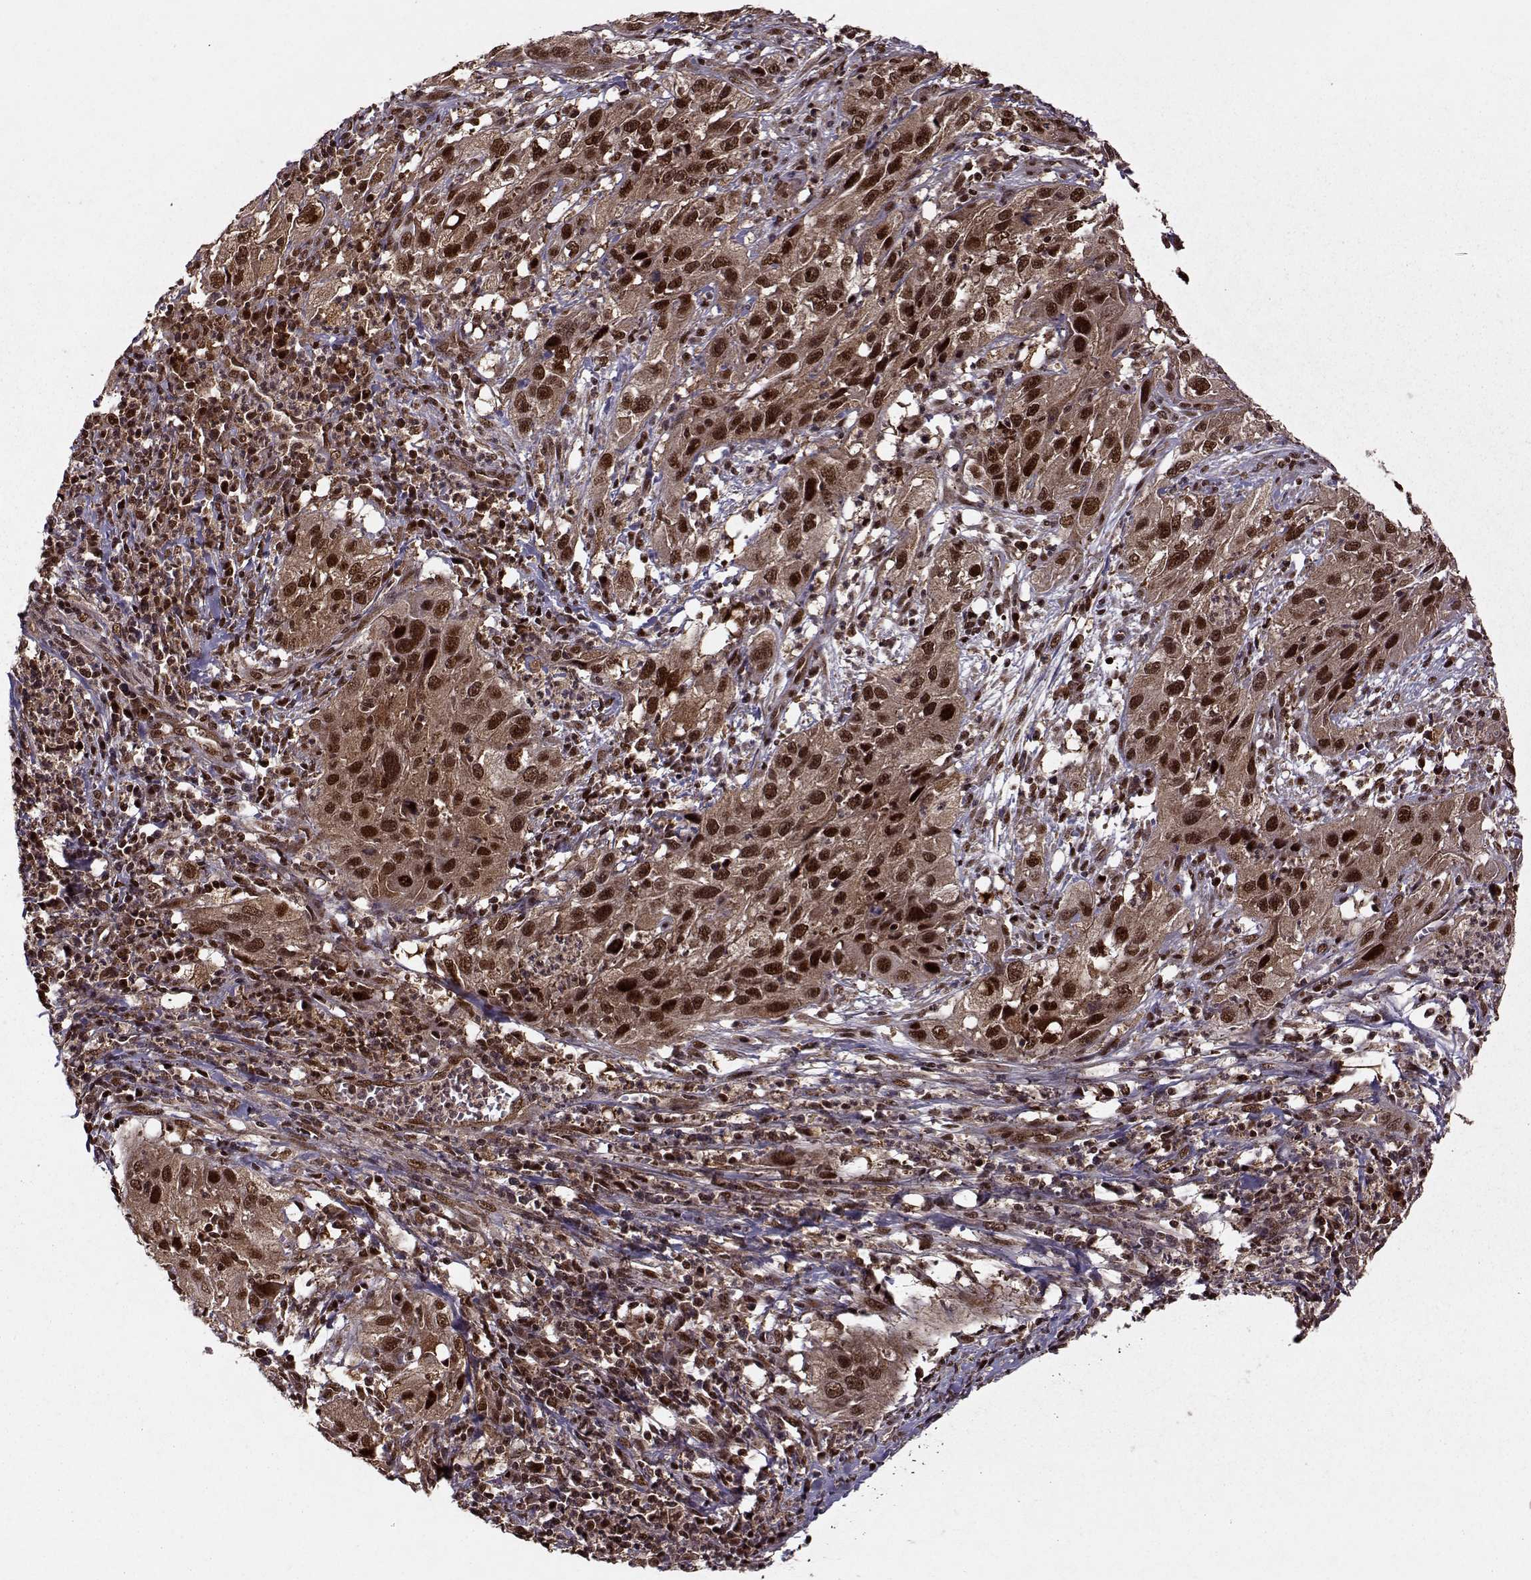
{"staining": {"intensity": "strong", "quantity": ">75%", "location": "cytoplasmic/membranous,nuclear"}, "tissue": "cervical cancer", "cell_type": "Tumor cells", "image_type": "cancer", "snomed": [{"axis": "morphology", "description": "Squamous cell carcinoma, NOS"}, {"axis": "topography", "description": "Cervix"}], "caption": "Tumor cells display high levels of strong cytoplasmic/membranous and nuclear staining in about >75% of cells in human cervical cancer.", "gene": "PSMA7", "patient": {"sex": "female", "age": 32}}